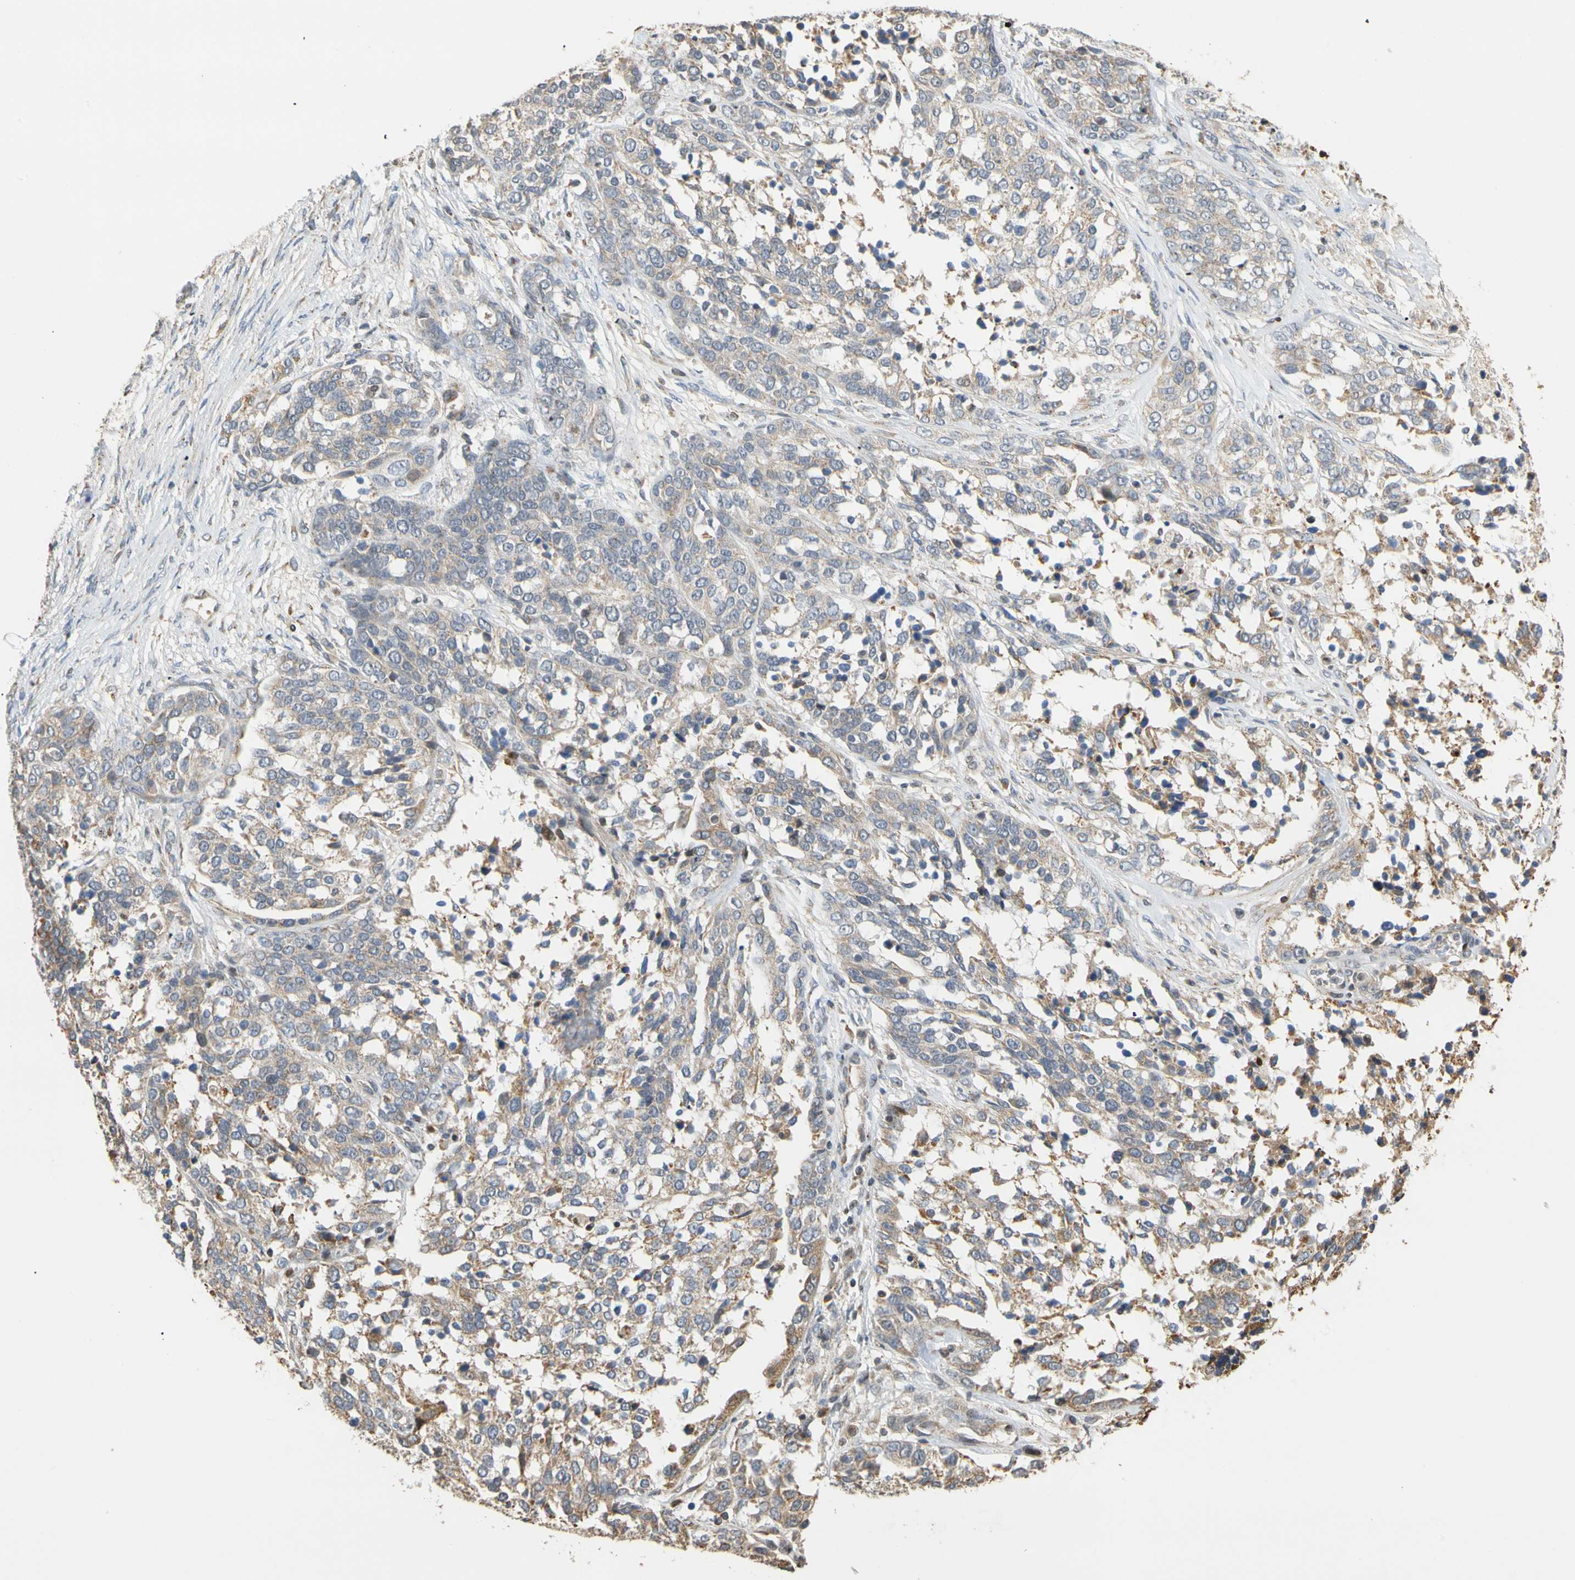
{"staining": {"intensity": "moderate", "quantity": "25%-75%", "location": "cytoplasmic/membranous"}, "tissue": "ovarian cancer", "cell_type": "Tumor cells", "image_type": "cancer", "snomed": [{"axis": "morphology", "description": "Cystadenocarcinoma, serous, NOS"}, {"axis": "topography", "description": "Ovary"}], "caption": "High-power microscopy captured an immunohistochemistry (IHC) histopathology image of ovarian cancer, revealing moderate cytoplasmic/membranous staining in about 25%-75% of tumor cells.", "gene": "IP6K2", "patient": {"sex": "female", "age": 44}}